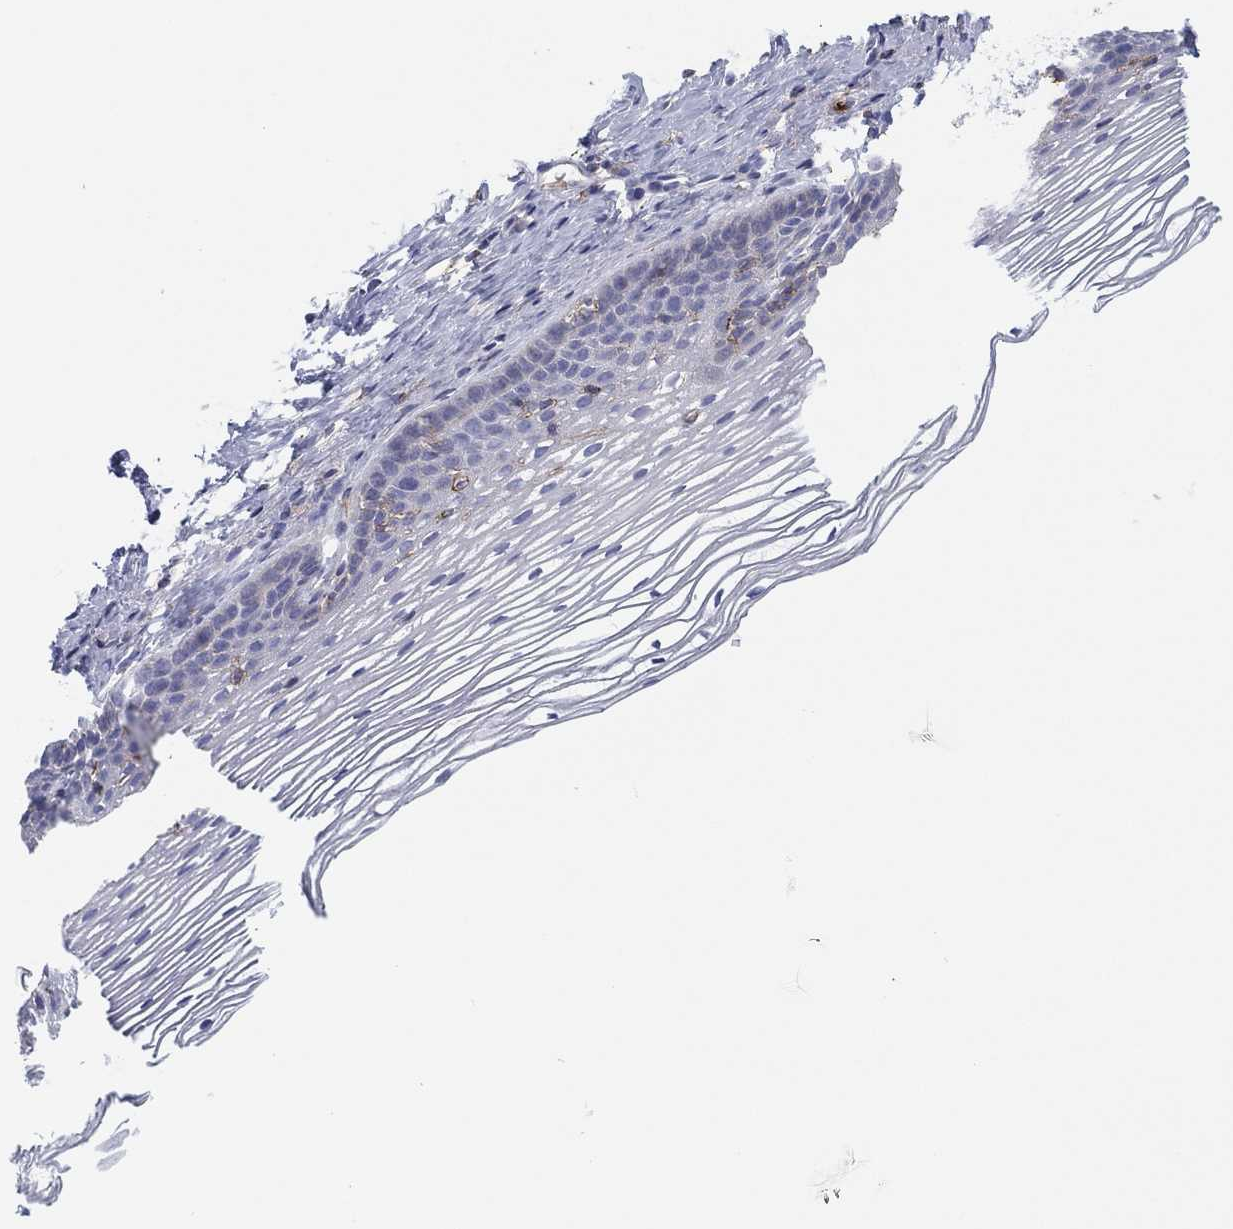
{"staining": {"intensity": "negative", "quantity": "none", "location": "none"}, "tissue": "cervix", "cell_type": "Glandular cells", "image_type": "normal", "snomed": [{"axis": "morphology", "description": "Normal tissue, NOS"}, {"axis": "topography", "description": "Cervix"}], "caption": "A micrograph of cervix stained for a protein demonstrates no brown staining in glandular cells.", "gene": "SELPLG", "patient": {"sex": "female", "age": 39}}